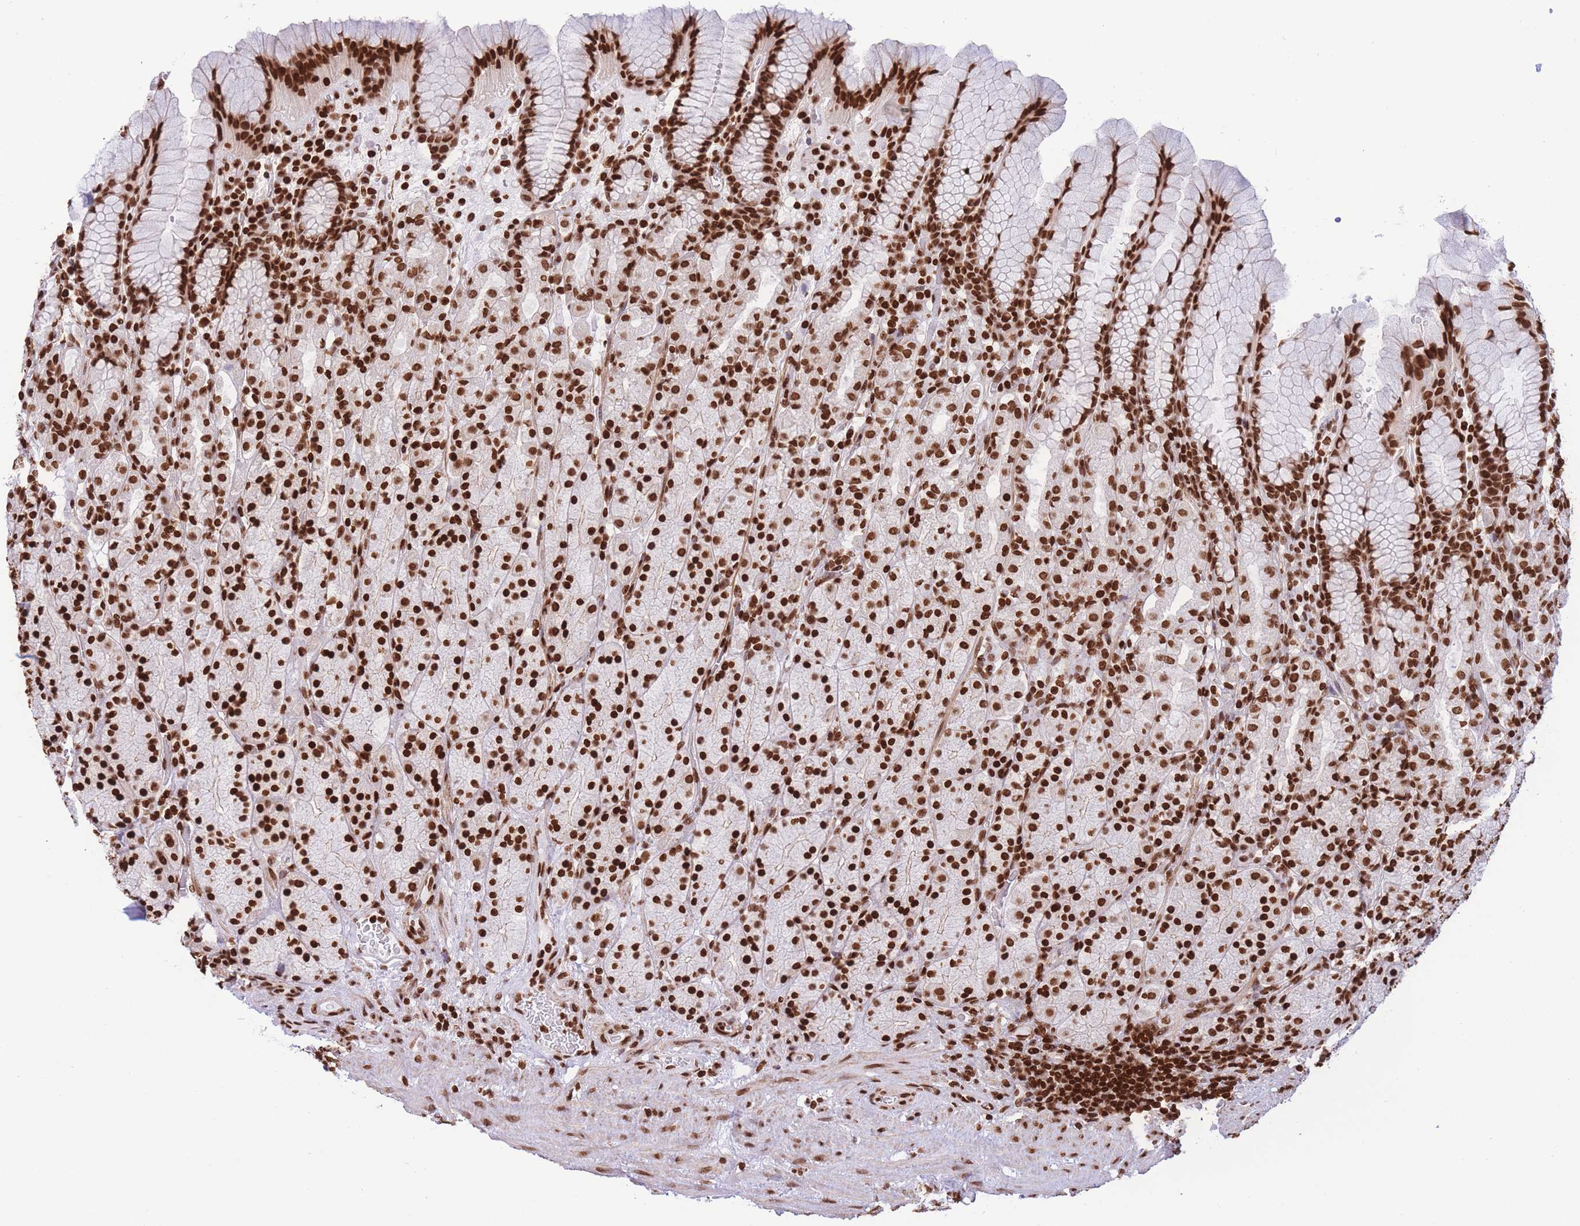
{"staining": {"intensity": "strong", "quantity": ">75%", "location": "nuclear"}, "tissue": "stomach", "cell_type": "Glandular cells", "image_type": "normal", "snomed": [{"axis": "morphology", "description": "Normal tissue, NOS"}, {"axis": "topography", "description": "Stomach, upper"}, {"axis": "topography", "description": "Stomach"}], "caption": "High-magnification brightfield microscopy of benign stomach stained with DAB (3,3'-diaminobenzidine) (brown) and counterstained with hematoxylin (blue). glandular cells exhibit strong nuclear staining is identified in approximately>75% of cells. Nuclei are stained in blue.", "gene": "H2BC10", "patient": {"sex": "male", "age": 62}}